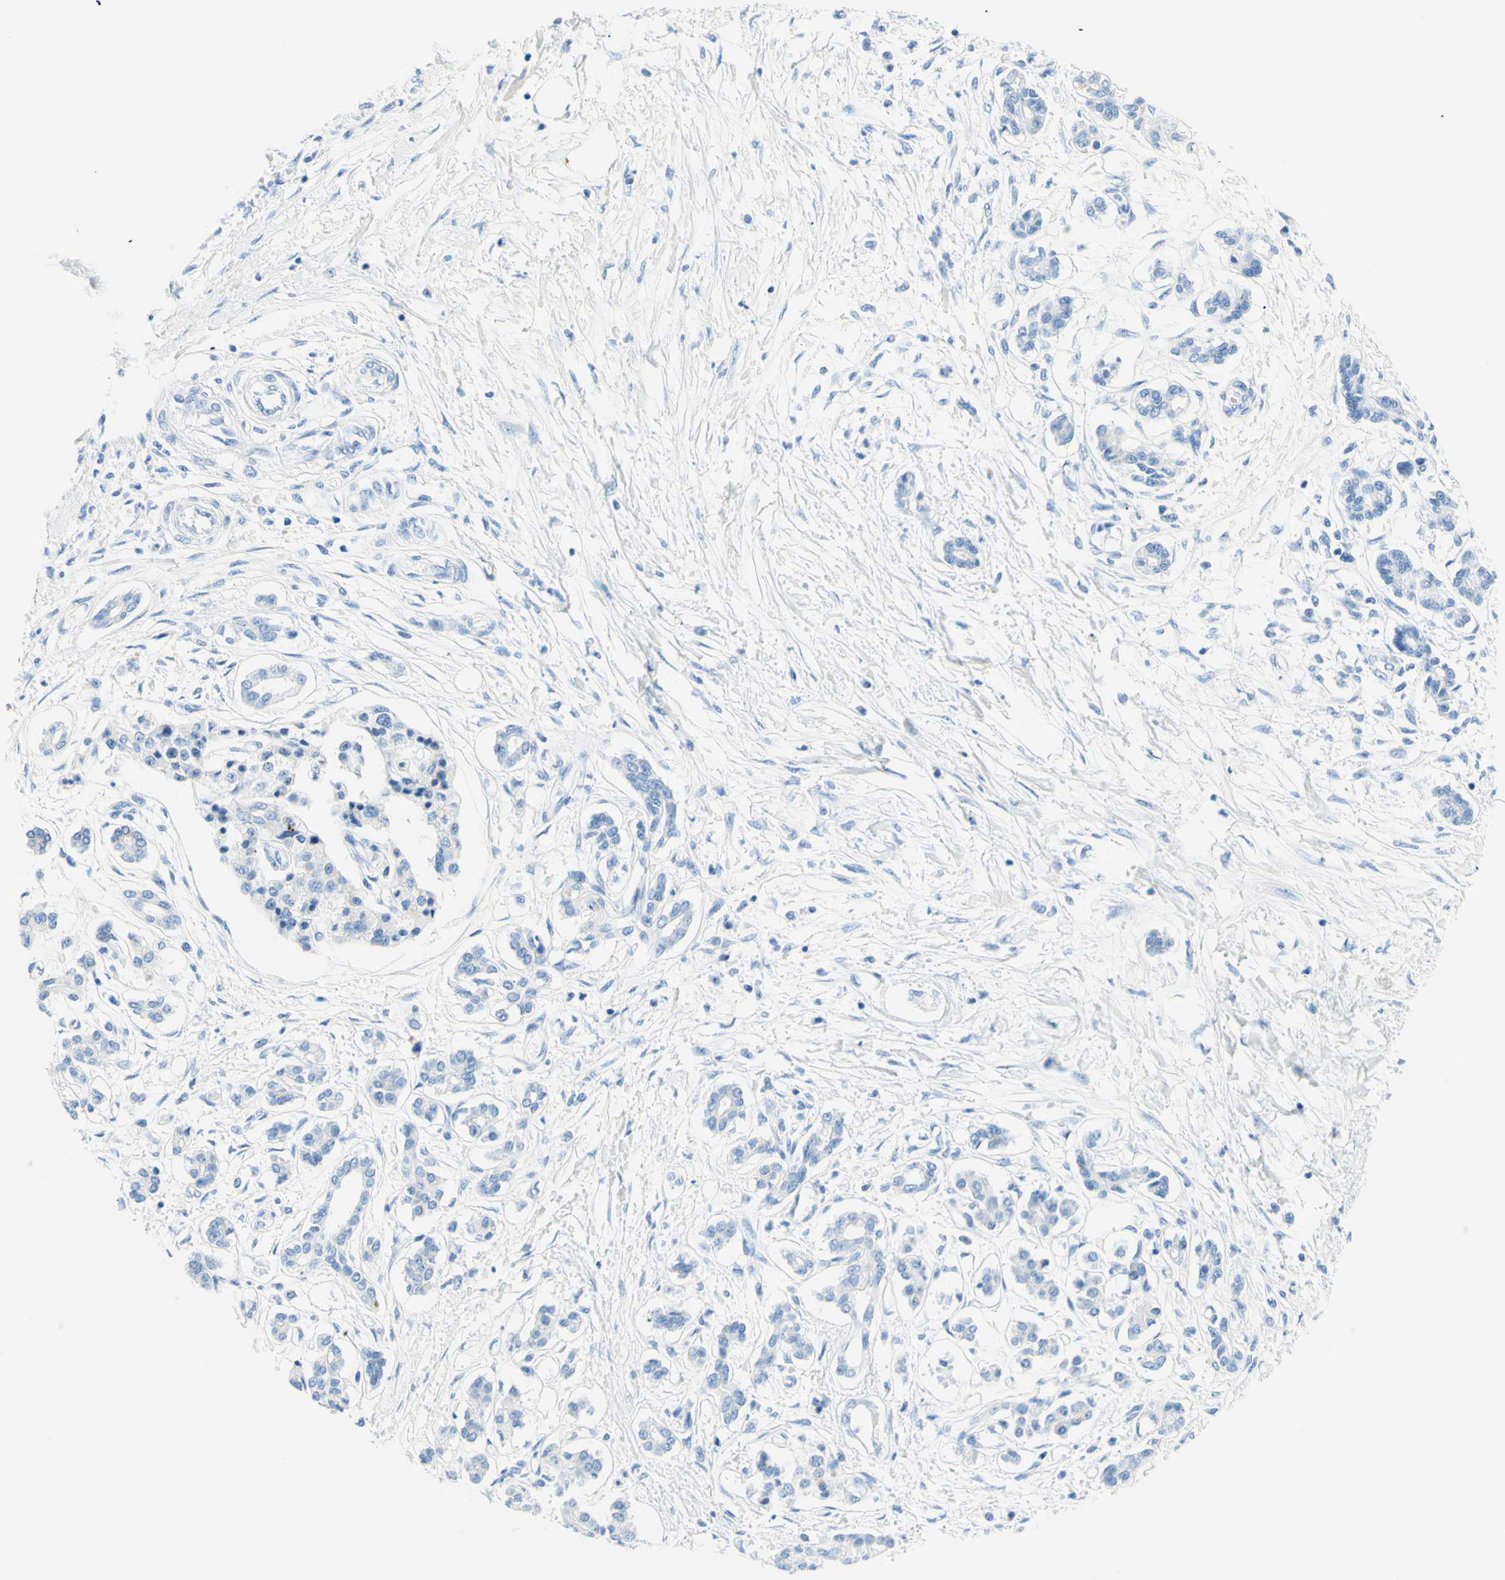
{"staining": {"intensity": "negative", "quantity": "none", "location": "none"}, "tissue": "pancreatic cancer", "cell_type": "Tumor cells", "image_type": "cancer", "snomed": [{"axis": "morphology", "description": "Adenocarcinoma, NOS"}, {"axis": "topography", "description": "Pancreas"}], "caption": "Immunohistochemistry photomicrograph of neoplastic tissue: pancreatic adenocarcinoma stained with DAB displays no significant protein expression in tumor cells.", "gene": "MYH2", "patient": {"sex": "male", "age": 56}}